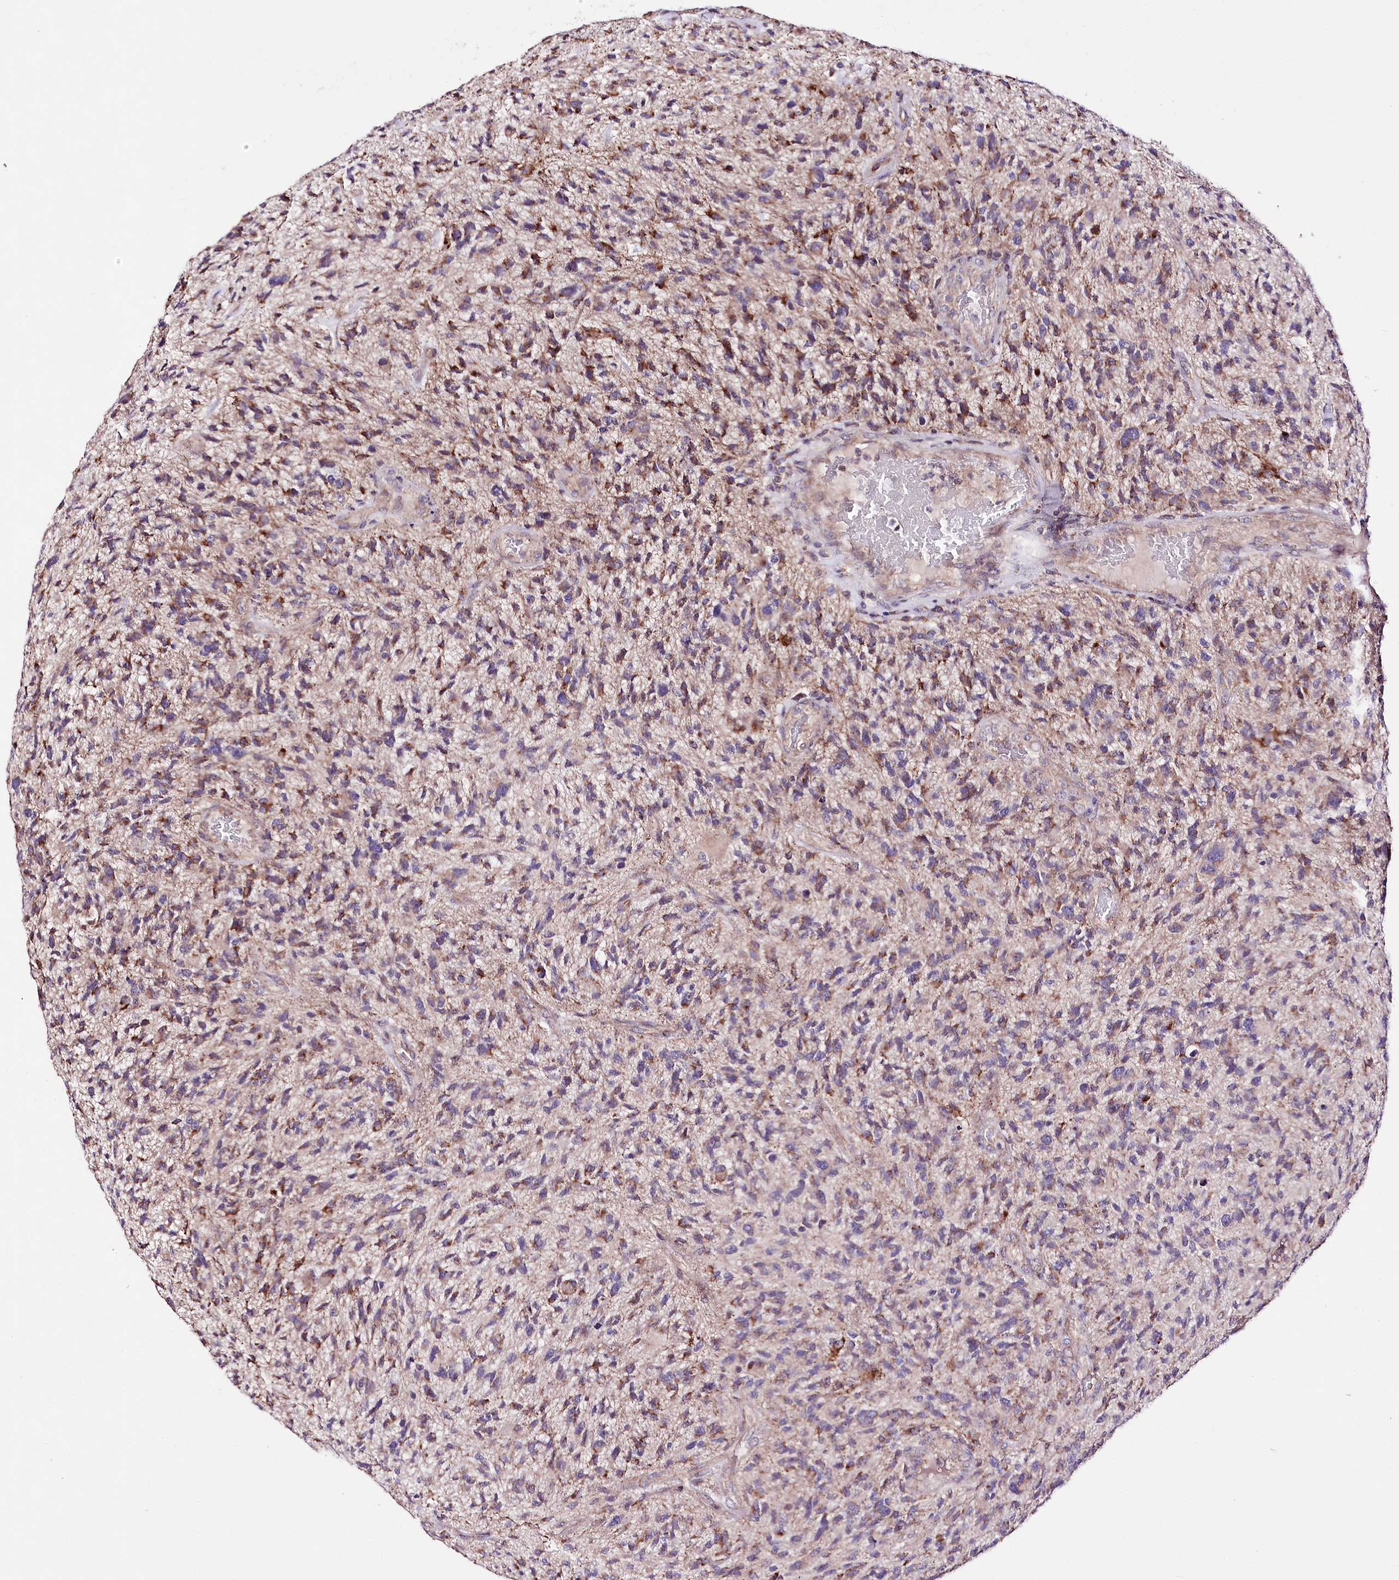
{"staining": {"intensity": "moderate", "quantity": ">75%", "location": "cytoplasmic/membranous"}, "tissue": "glioma", "cell_type": "Tumor cells", "image_type": "cancer", "snomed": [{"axis": "morphology", "description": "Glioma, malignant, High grade"}, {"axis": "topography", "description": "Brain"}], "caption": "Protein analysis of high-grade glioma (malignant) tissue demonstrates moderate cytoplasmic/membranous positivity in about >75% of tumor cells.", "gene": "ATE1", "patient": {"sex": "male", "age": 47}}